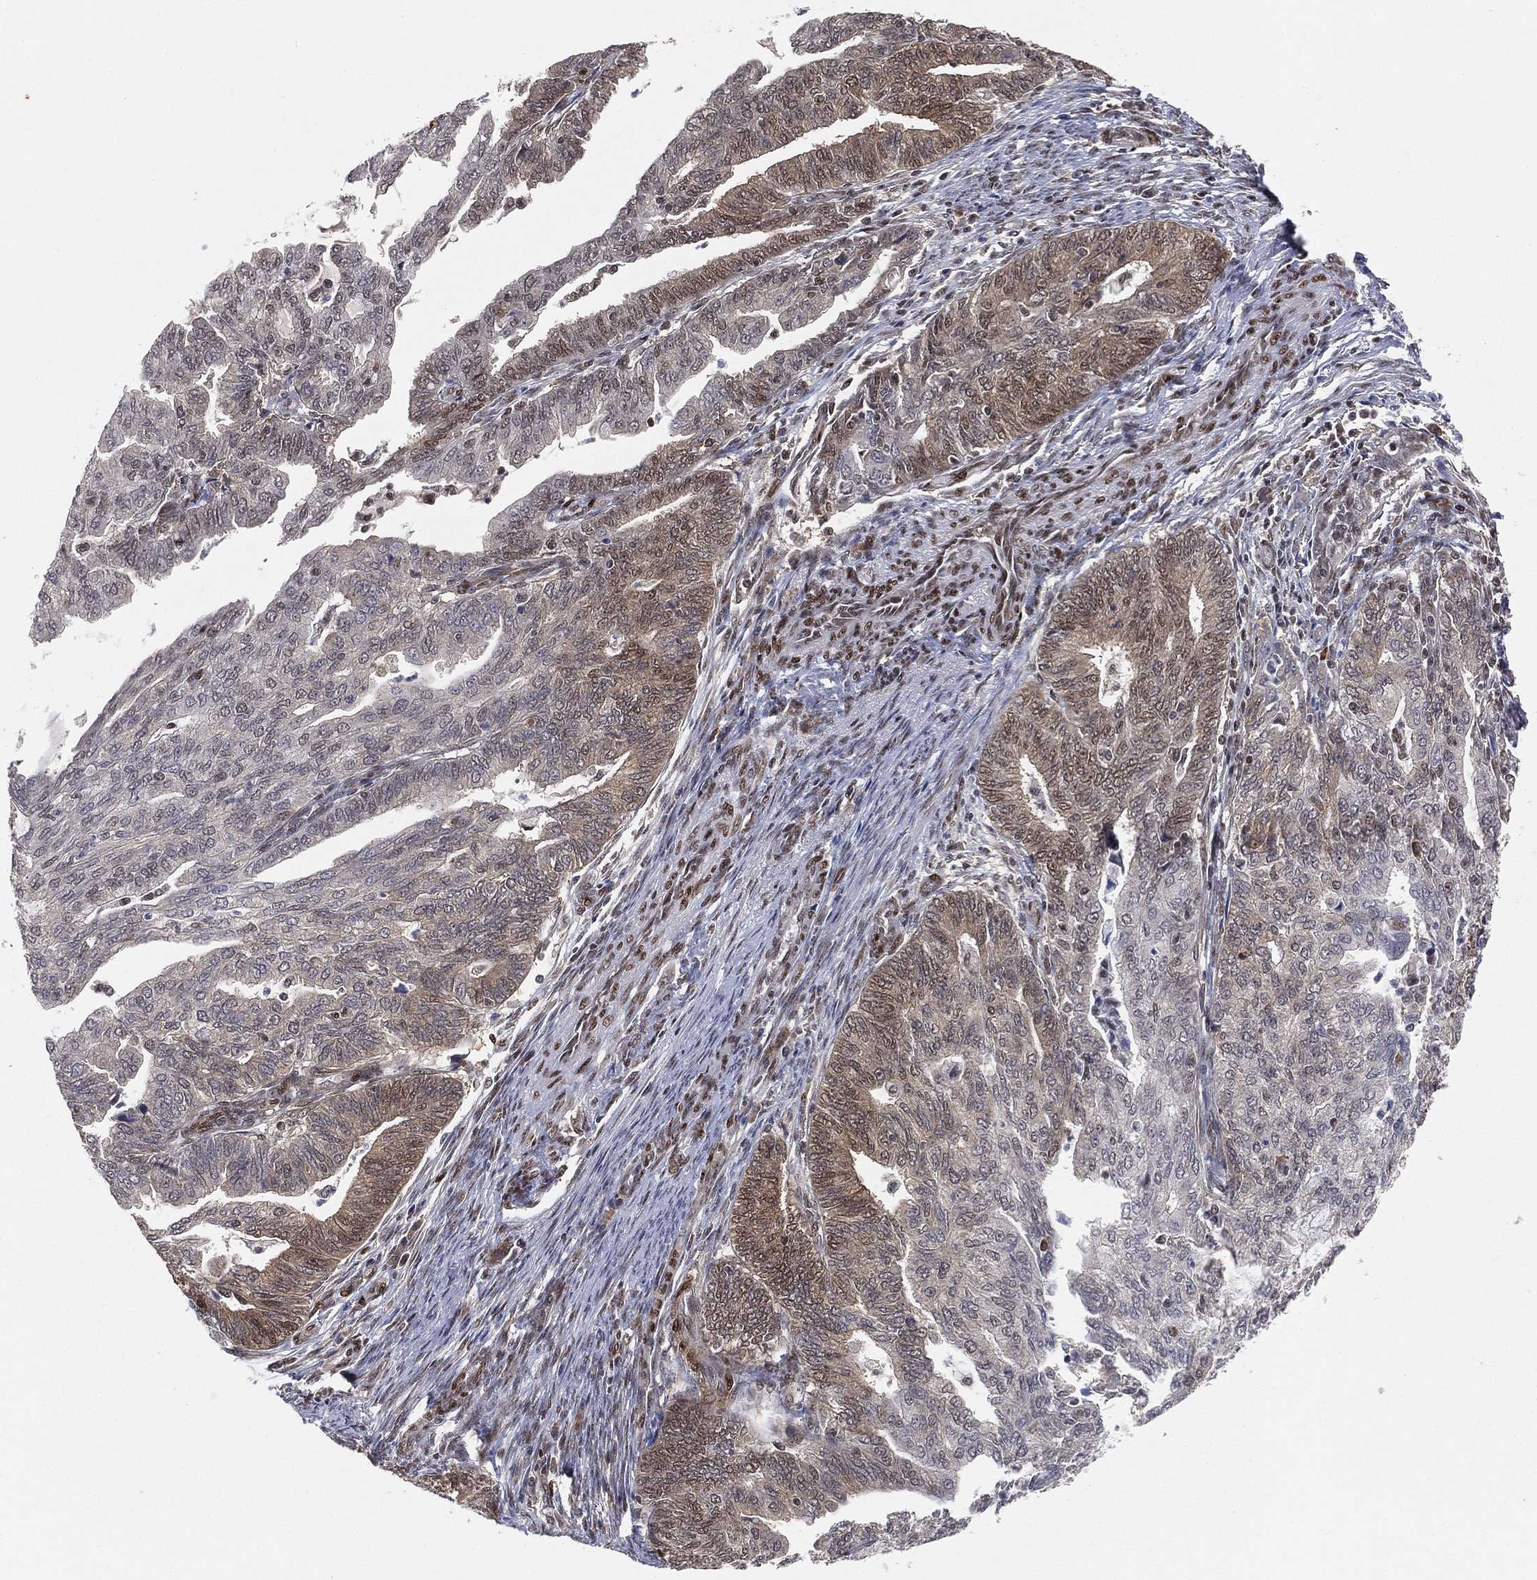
{"staining": {"intensity": "weak", "quantity": "<25%", "location": "cytoplasmic/membranous"}, "tissue": "endometrial cancer", "cell_type": "Tumor cells", "image_type": "cancer", "snomed": [{"axis": "morphology", "description": "Adenocarcinoma, NOS"}, {"axis": "topography", "description": "Endometrium"}], "caption": "An immunohistochemistry (IHC) image of endometrial adenocarcinoma is shown. There is no staining in tumor cells of endometrial adenocarcinoma.", "gene": "CRTC3", "patient": {"sex": "female", "age": 82}}